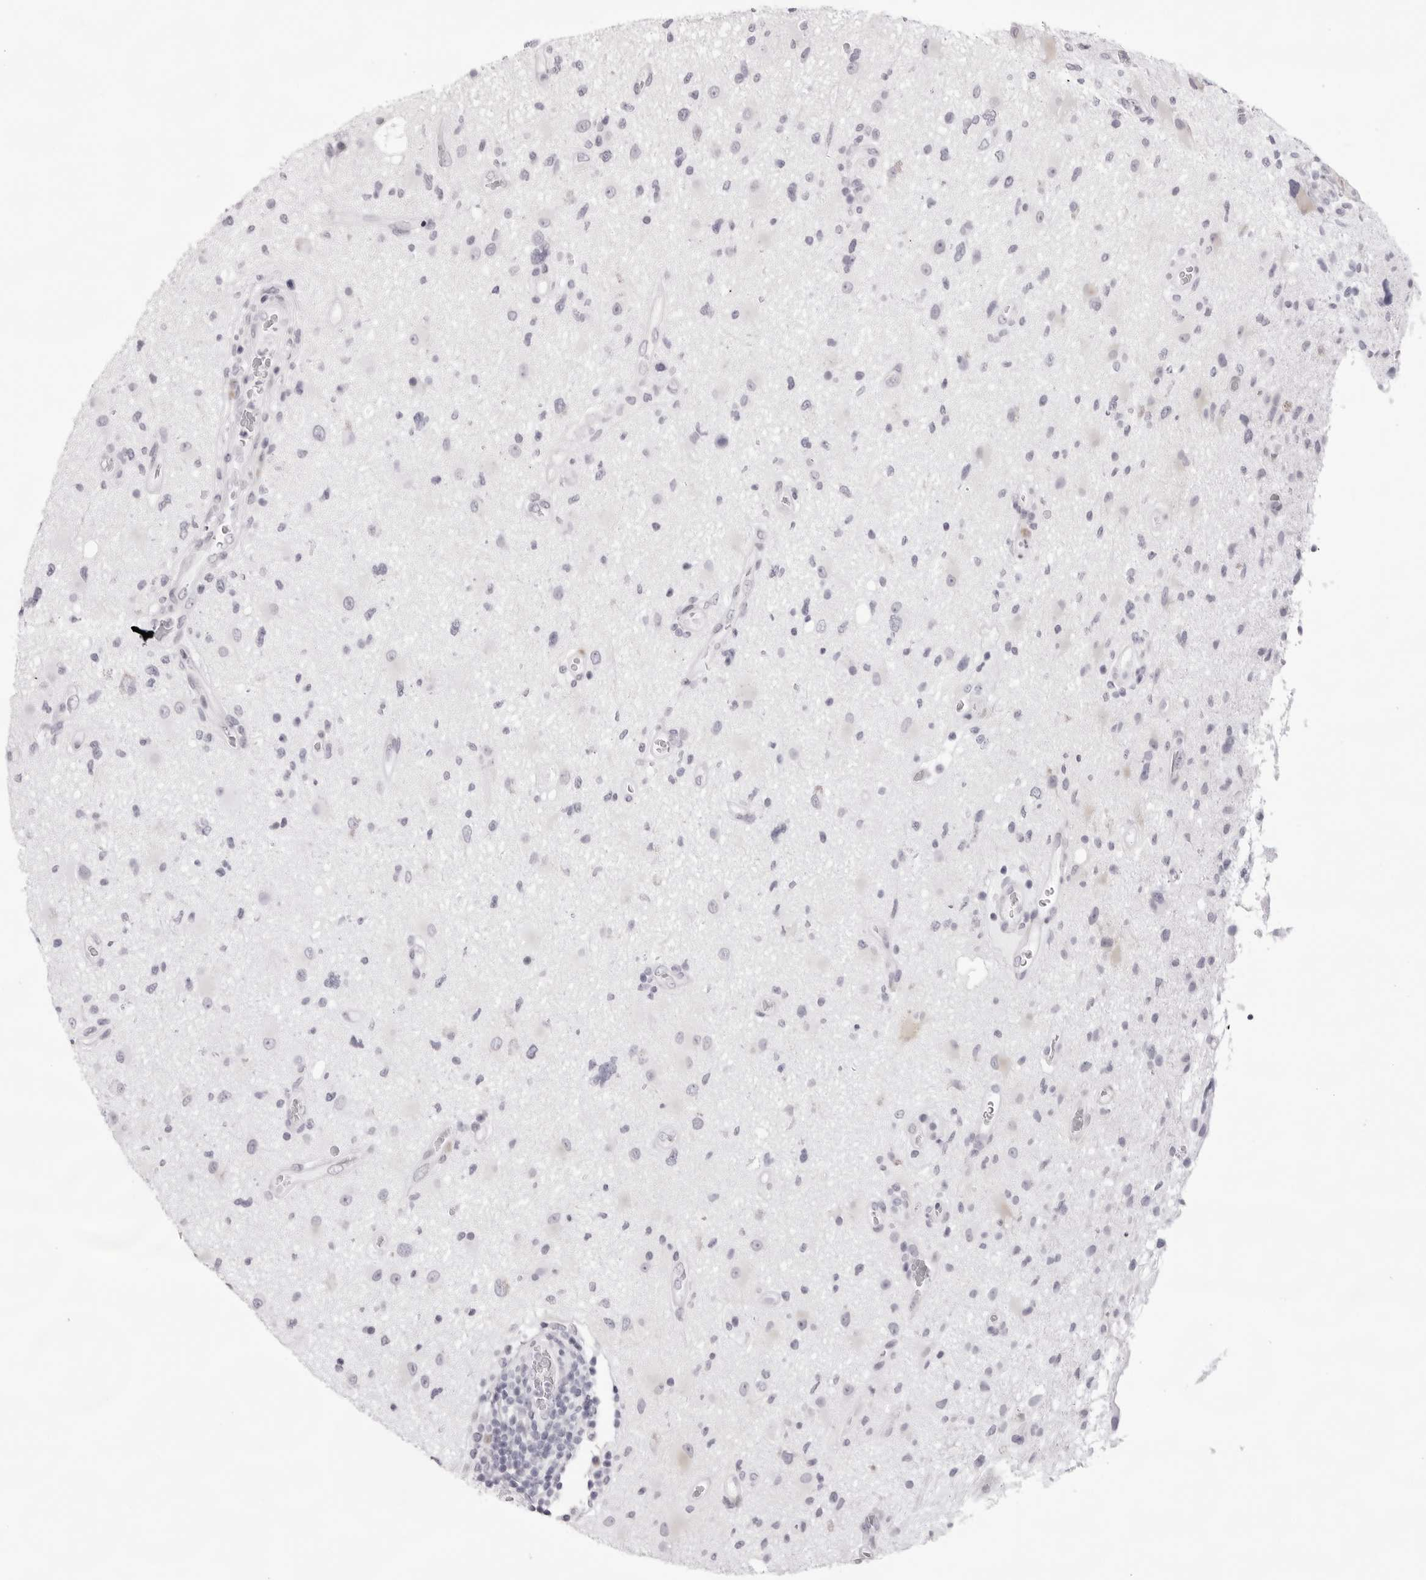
{"staining": {"intensity": "negative", "quantity": "none", "location": "none"}, "tissue": "glioma", "cell_type": "Tumor cells", "image_type": "cancer", "snomed": [{"axis": "morphology", "description": "Glioma, malignant, High grade"}, {"axis": "topography", "description": "Brain"}], "caption": "DAB immunohistochemical staining of human high-grade glioma (malignant) displays no significant staining in tumor cells. (IHC, brightfield microscopy, high magnification).", "gene": "SMIM2", "patient": {"sex": "male", "age": 33}}